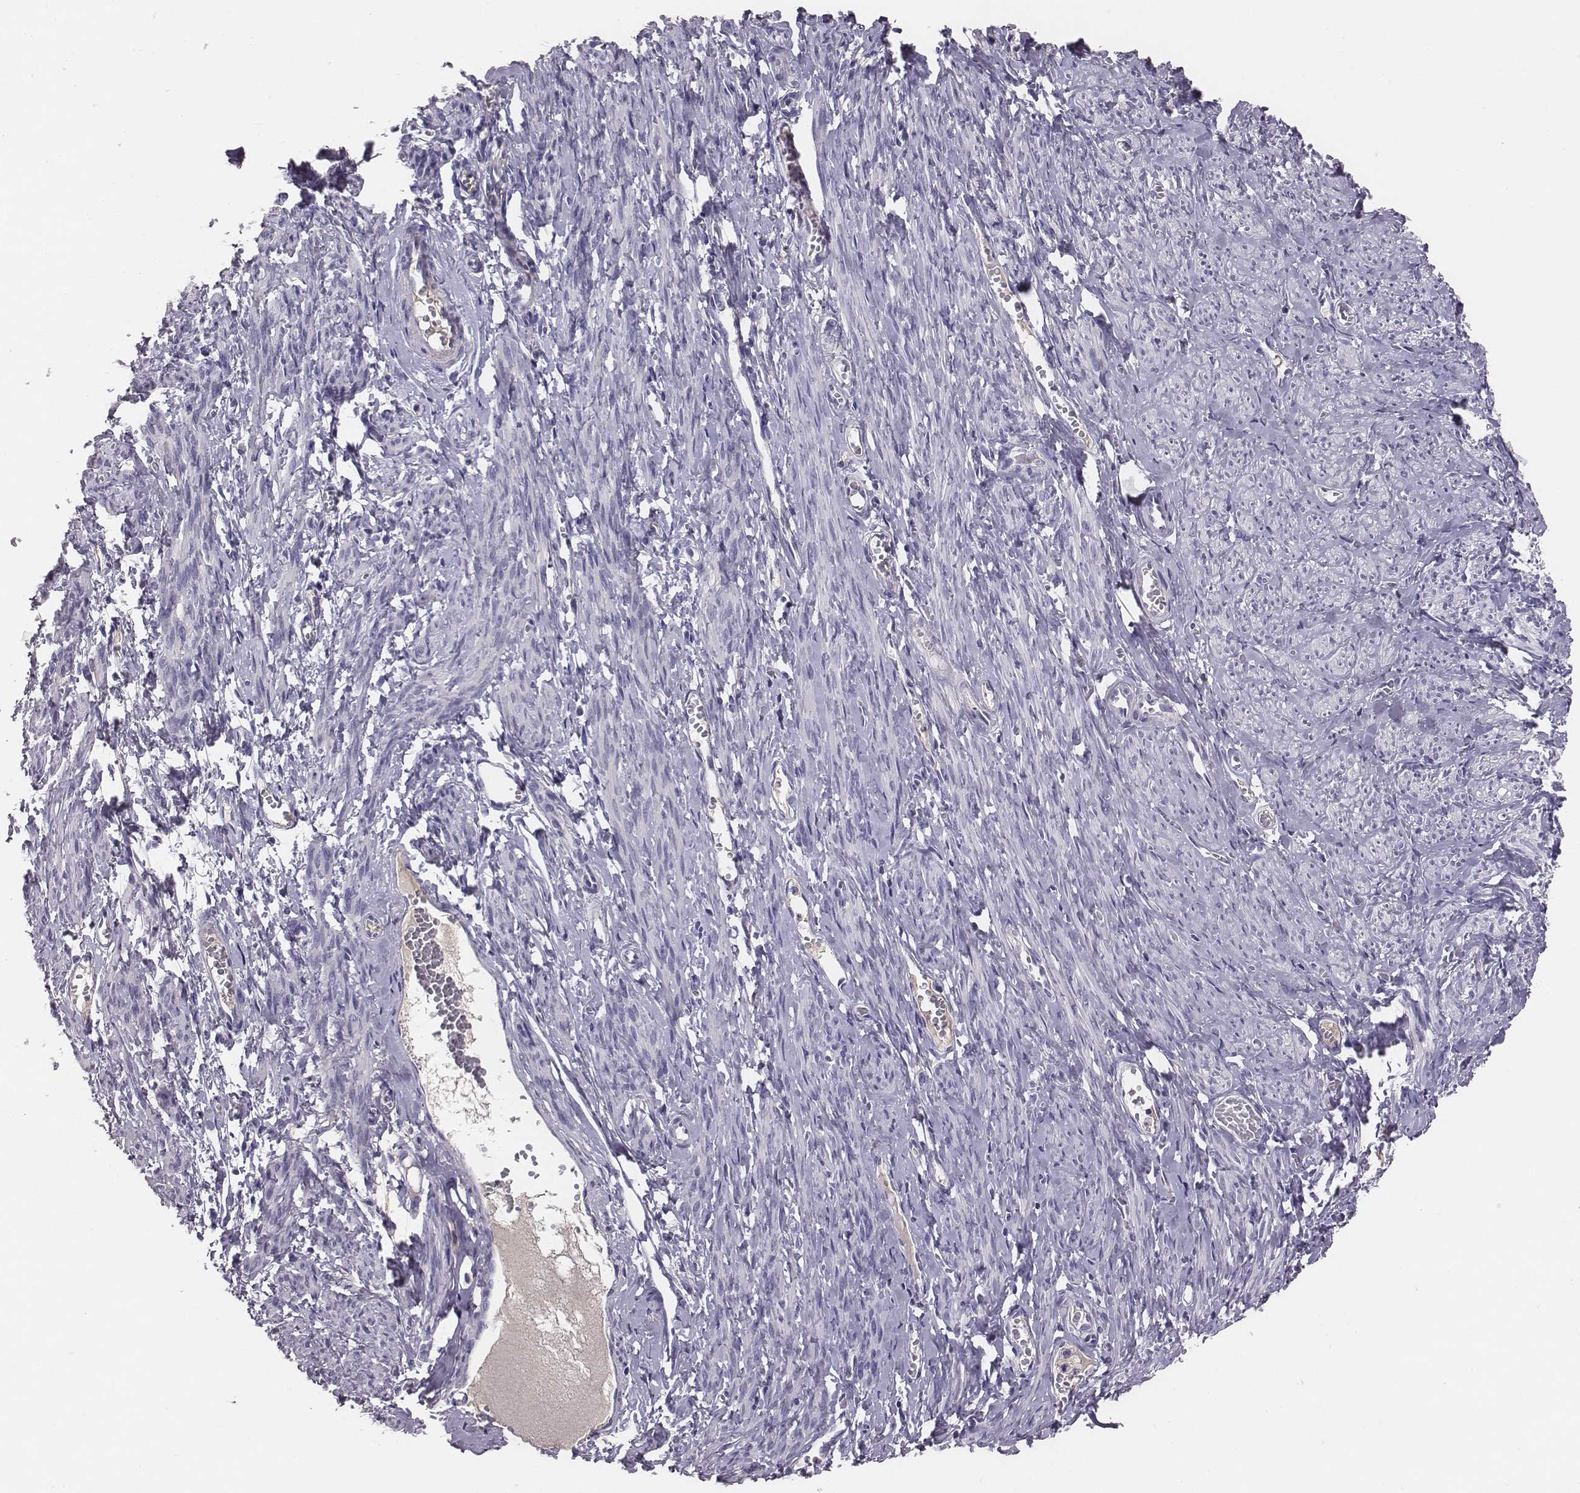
{"staining": {"intensity": "negative", "quantity": "none", "location": "none"}, "tissue": "smooth muscle", "cell_type": "Smooth muscle cells", "image_type": "normal", "snomed": [{"axis": "morphology", "description": "Normal tissue, NOS"}, {"axis": "topography", "description": "Smooth muscle"}], "caption": "This is an immunohistochemistry (IHC) image of benign smooth muscle. There is no staining in smooth muscle cells.", "gene": "EN1", "patient": {"sex": "female", "age": 65}}